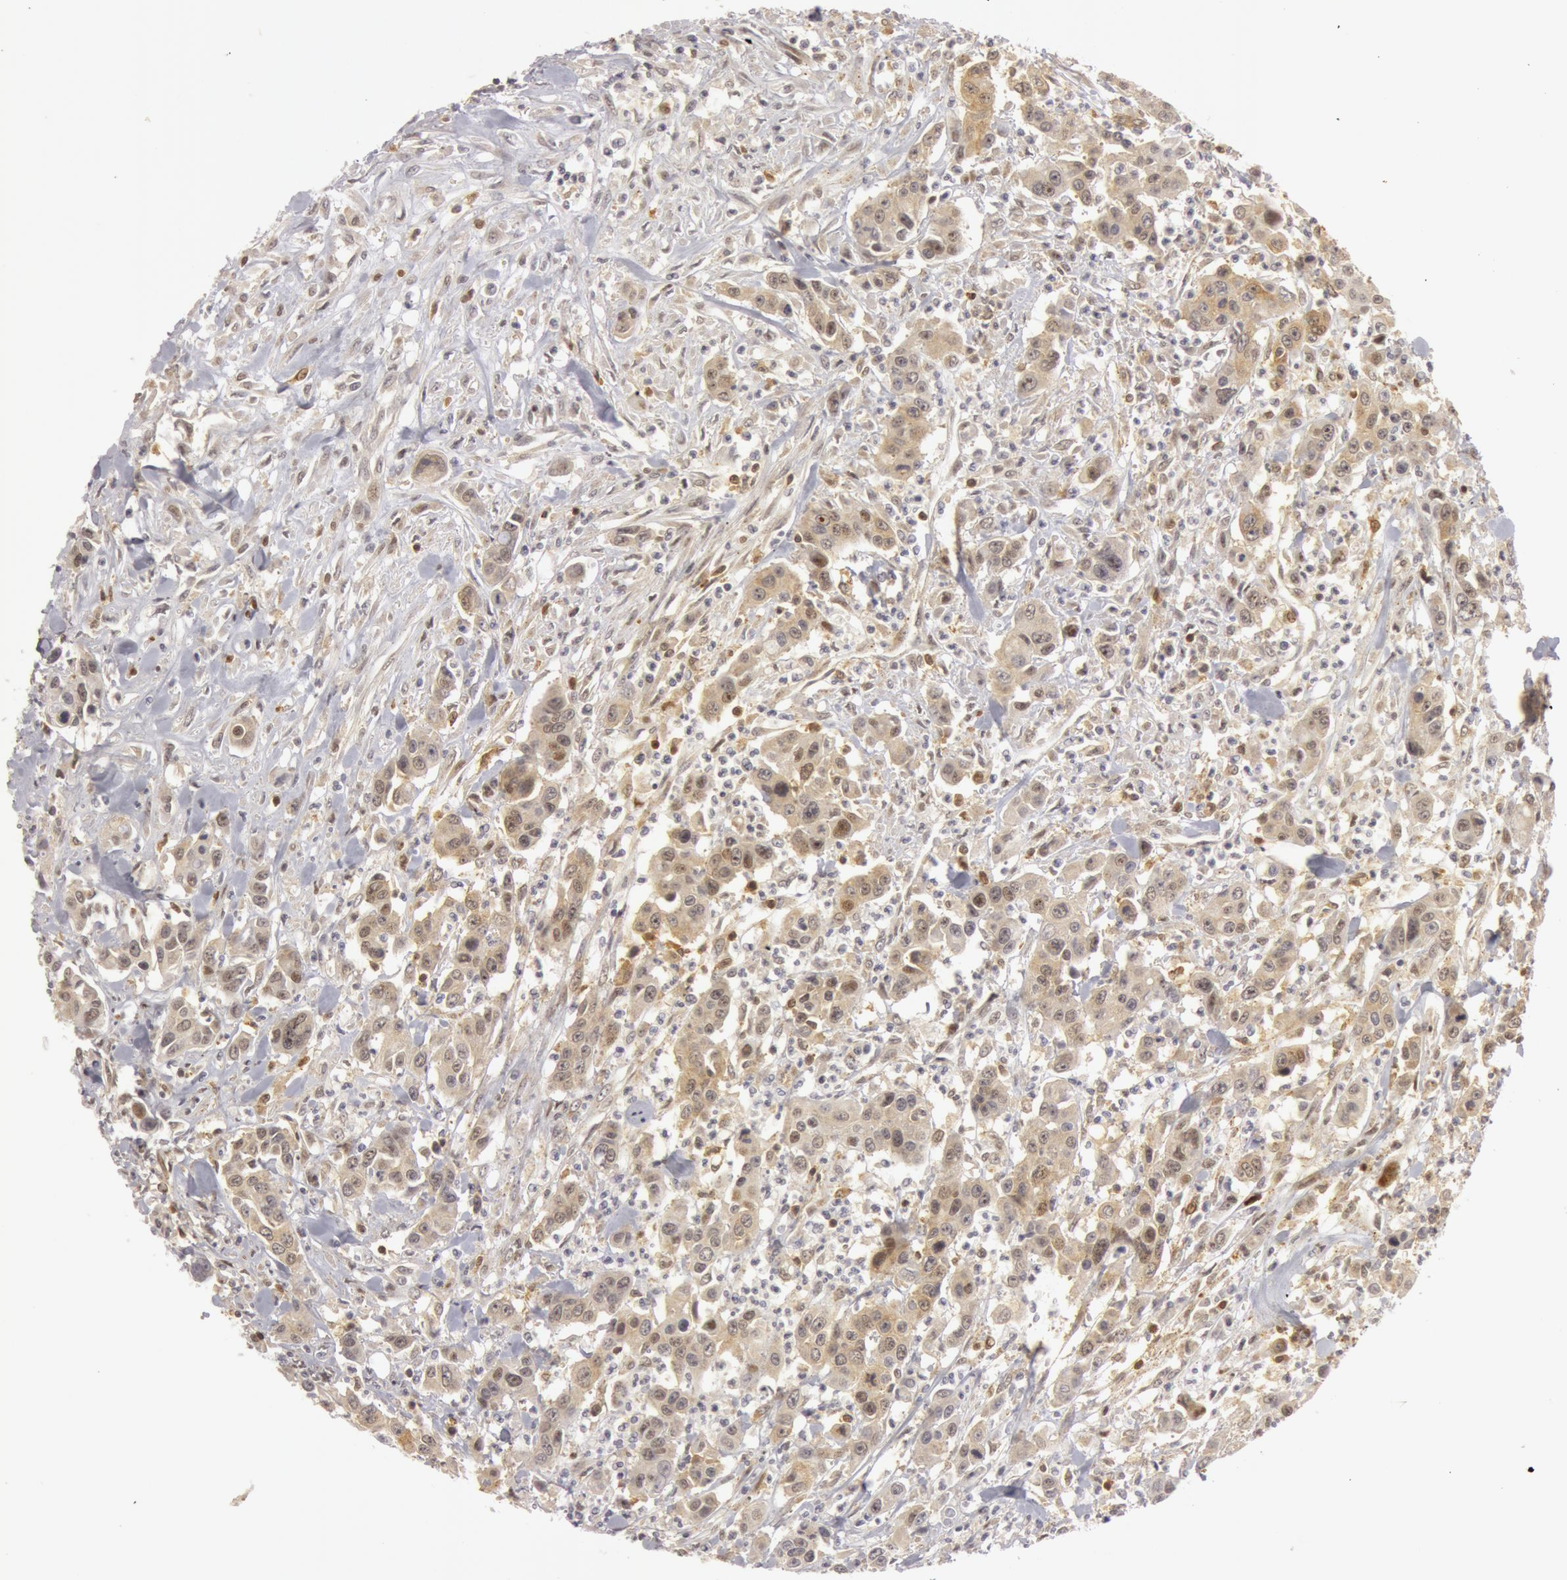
{"staining": {"intensity": "weak", "quantity": "<25%", "location": "nuclear"}, "tissue": "urothelial cancer", "cell_type": "Tumor cells", "image_type": "cancer", "snomed": [{"axis": "morphology", "description": "Urothelial carcinoma, High grade"}, {"axis": "topography", "description": "Urinary bladder"}], "caption": "Immunohistochemistry (IHC) micrograph of urothelial cancer stained for a protein (brown), which demonstrates no staining in tumor cells. (DAB (3,3'-diaminobenzidine) IHC, high magnification).", "gene": "OASL", "patient": {"sex": "male", "age": 86}}